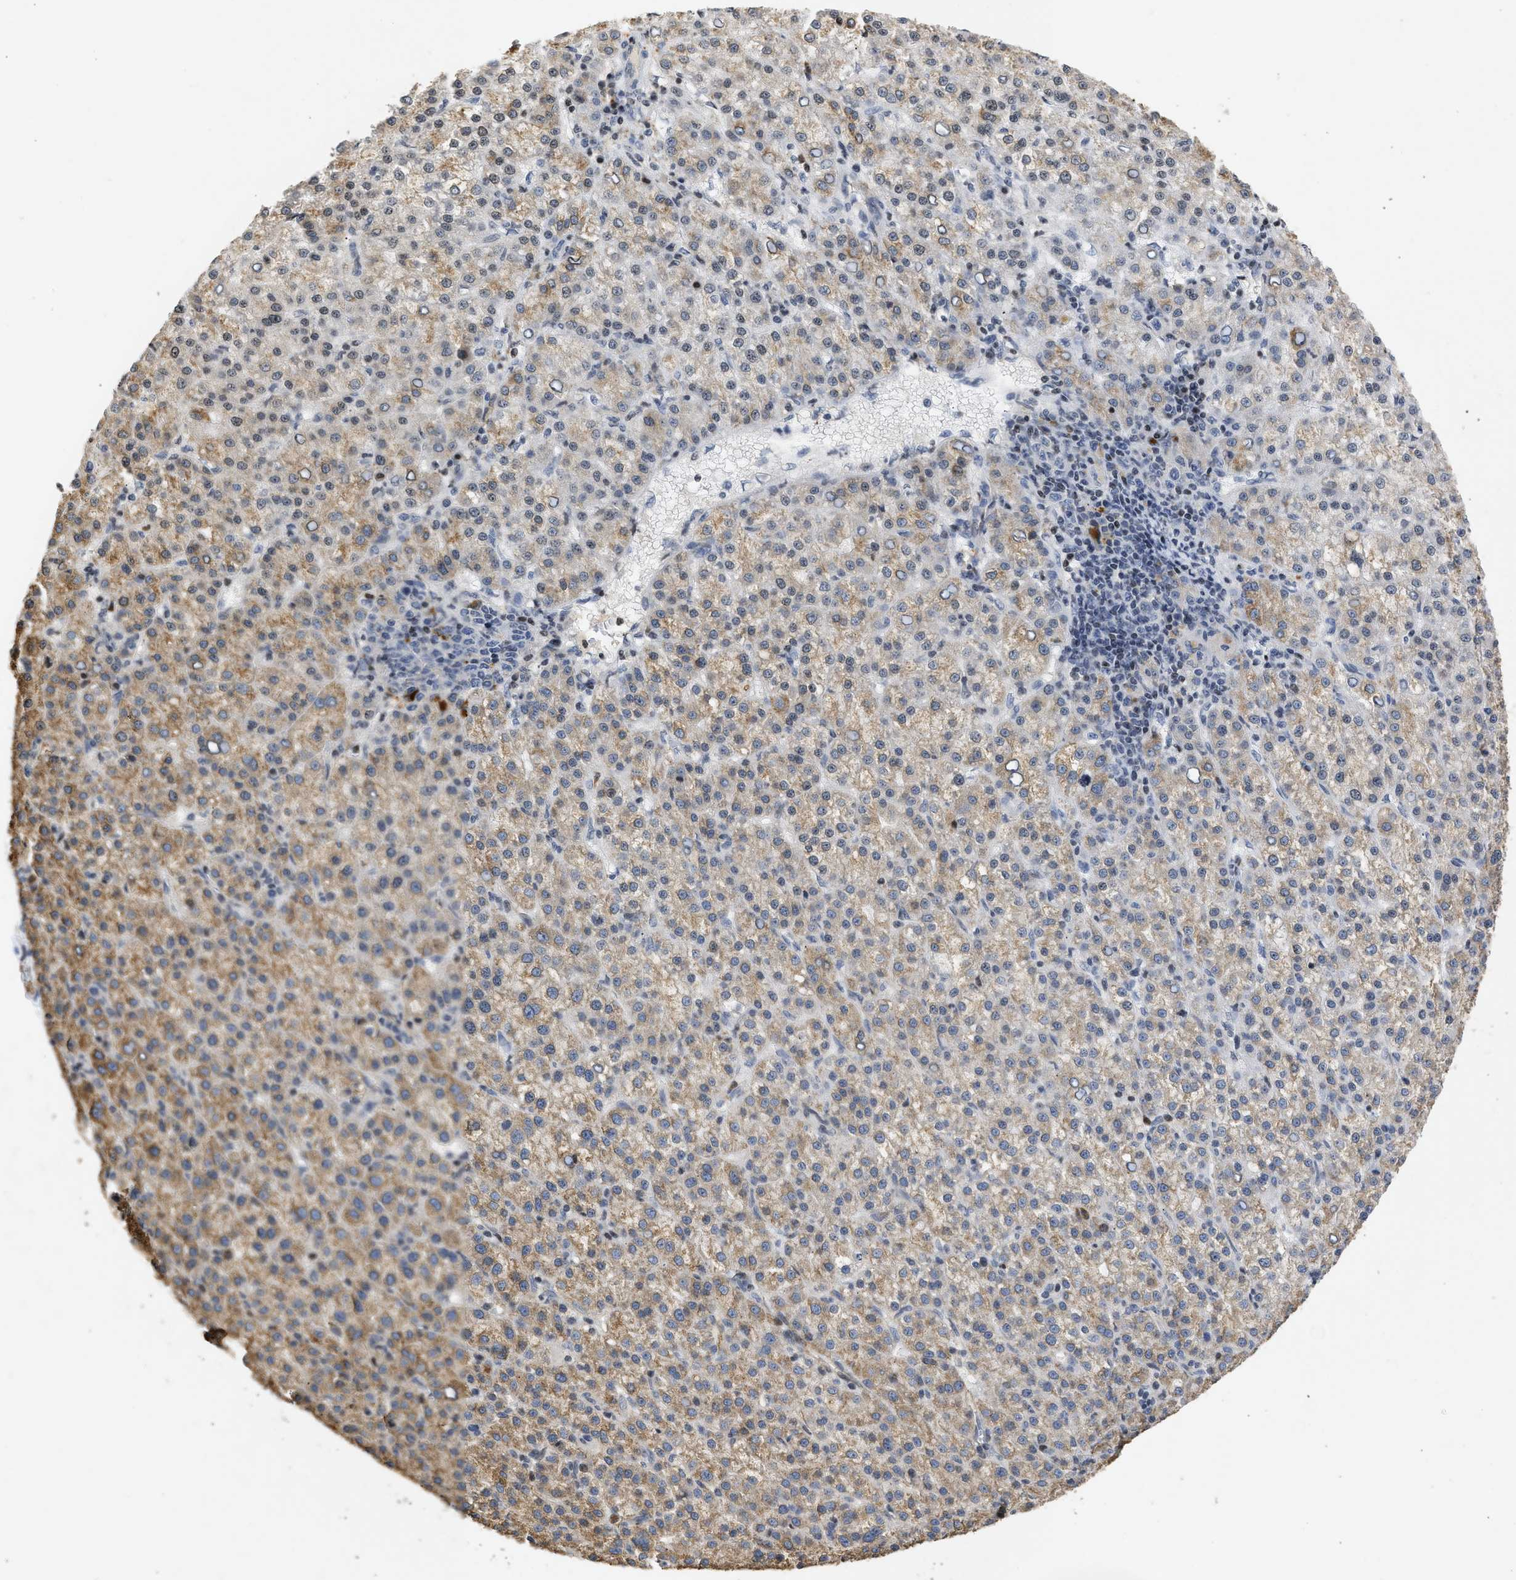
{"staining": {"intensity": "weak", "quantity": ">75%", "location": "cytoplasmic/membranous"}, "tissue": "liver cancer", "cell_type": "Tumor cells", "image_type": "cancer", "snomed": [{"axis": "morphology", "description": "Carcinoma, Hepatocellular, NOS"}, {"axis": "topography", "description": "Liver"}], "caption": "Weak cytoplasmic/membranous protein positivity is seen in approximately >75% of tumor cells in hepatocellular carcinoma (liver). The protein is shown in brown color, while the nuclei are stained blue.", "gene": "ENSG00000142539", "patient": {"sex": "female", "age": 58}}